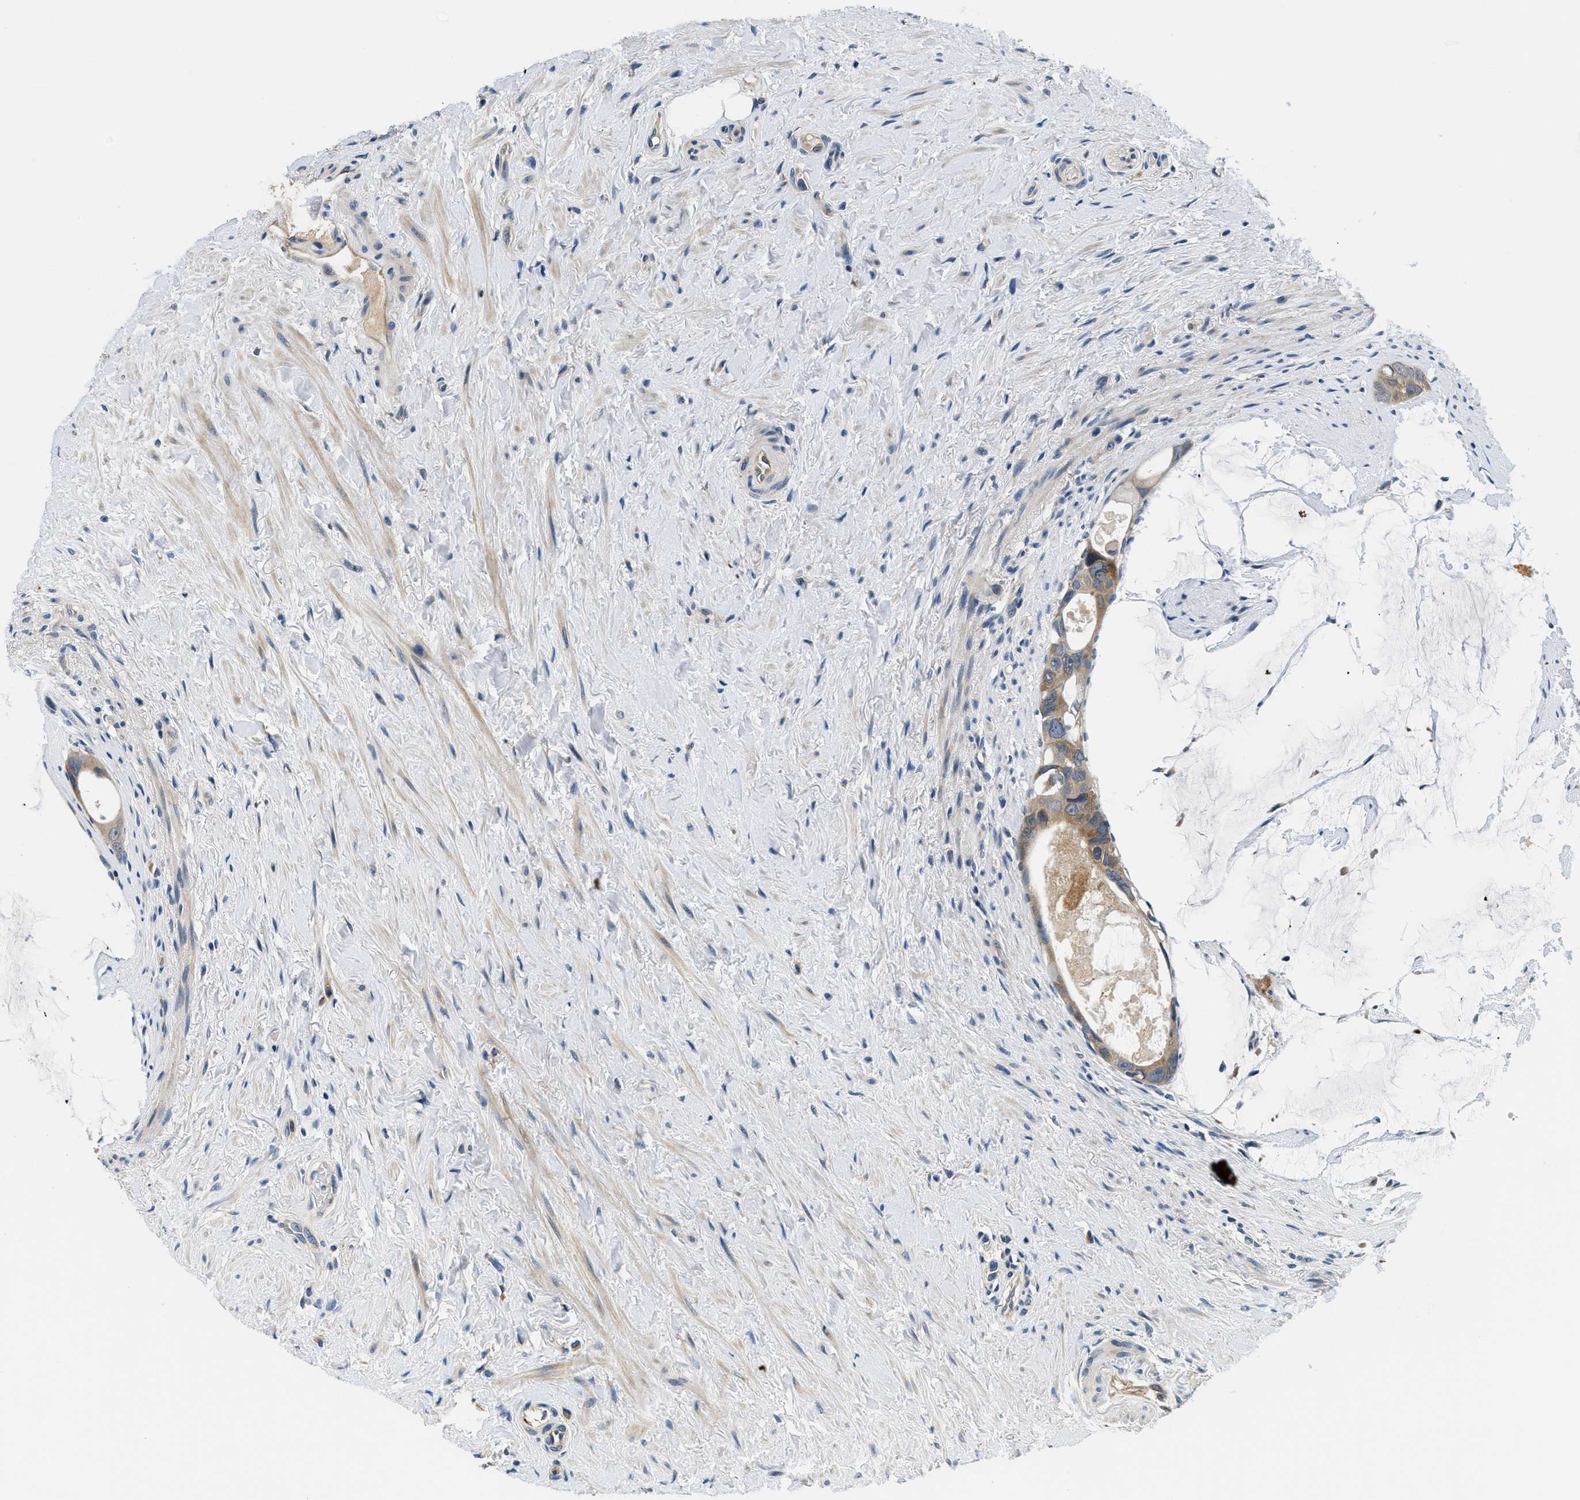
{"staining": {"intensity": "moderate", "quantity": "25%-75%", "location": "cytoplasmic/membranous"}, "tissue": "colorectal cancer", "cell_type": "Tumor cells", "image_type": "cancer", "snomed": [{"axis": "morphology", "description": "Adenocarcinoma, NOS"}, {"axis": "topography", "description": "Rectum"}], "caption": "There is medium levels of moderate cytoplasmic/membranous staining in tumor cells of colorectal cancer, as demonstrated by immunohistochemical staining (brown color).", "gene": "ALDH3A2", "patient": {"sex": "male", "age": 51}}